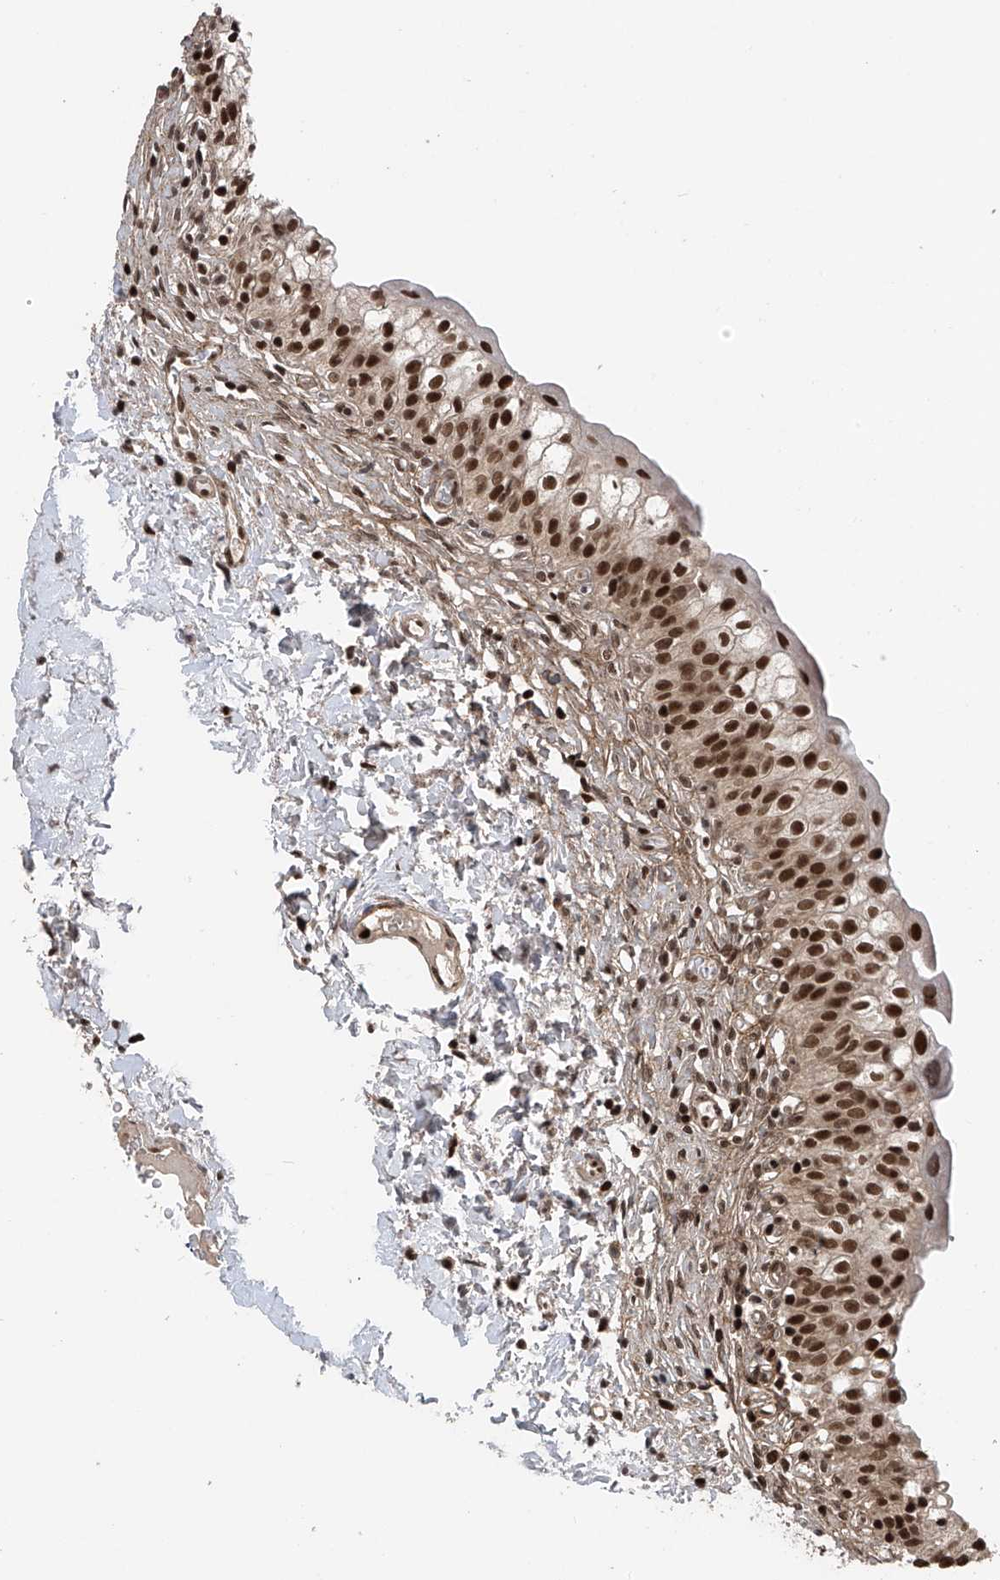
{"staining": {"intensity": "strong", "quantity": ">75%", "location": "nuclear"}, "tissue": "urinary bladder", "cell_type": "Urothelial cells", "image_type": "normal", "snomed": [{"axis": "morphology", "description": "Normal tissue, NOS"}, {"axis": "topography", "description": "Urinary bladder"}], "caption": "Human urinary bladder stained for a protein (brown) demonstrates strong nuclear positive positivity in about >75% of urothelial cells.", "gene": "DNAJC9", "patient": {"sex": "male", "age": 55}}